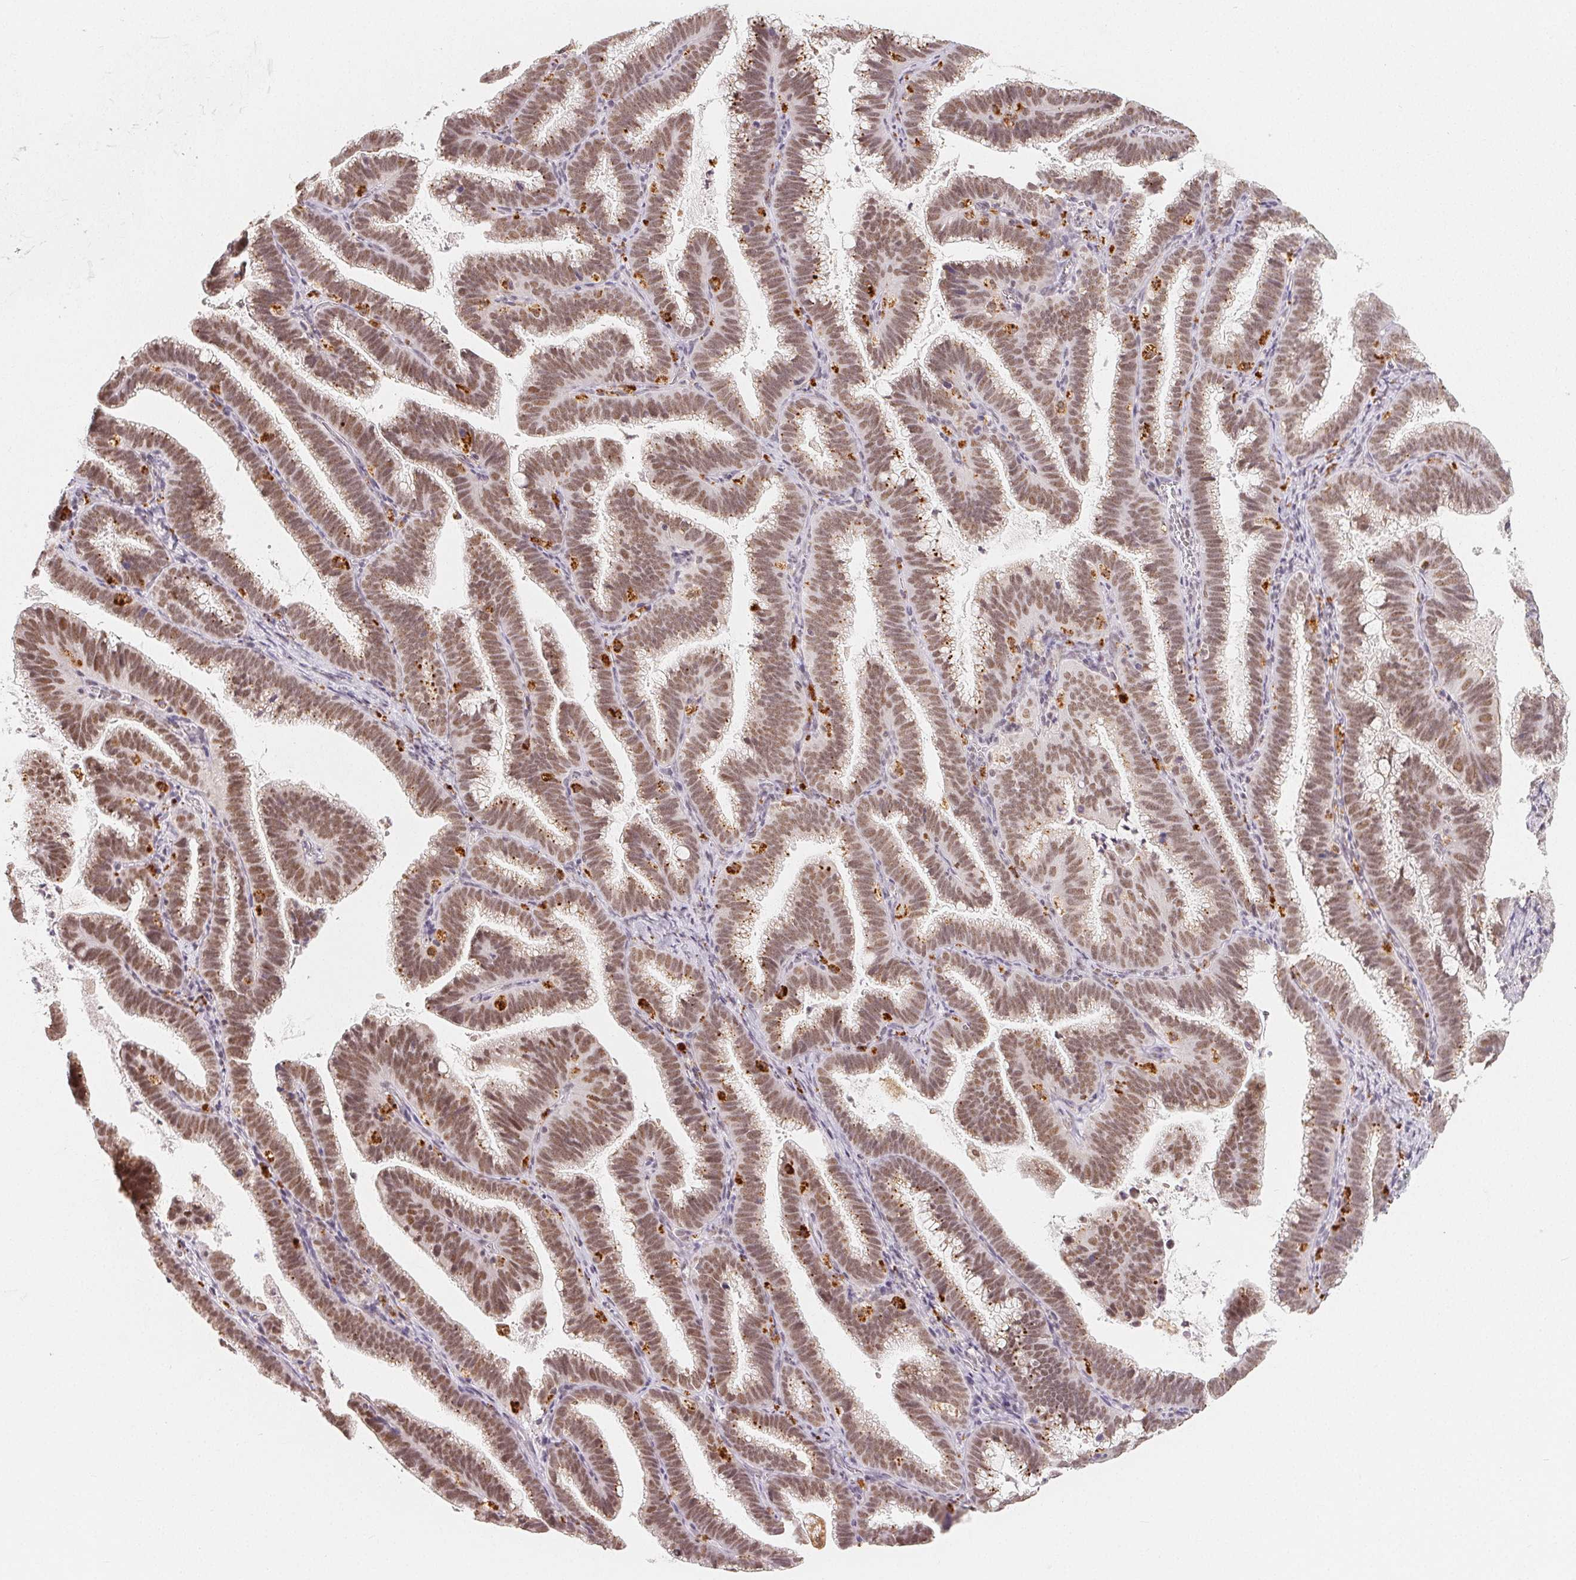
{"staining": {"intensity": "moderate", "quantity": ">75%", "location": "nuclear"}, "tissue": "cervical cancer", "cell_type": "Tumor cells", "image_type": "cancer", "snomed": [{"axis": "morphology", "description": "Adenocarcinoma, NOS"}, {"axis": "topography", "description": "Cervix"}], "caption": "Immunohistochemistry (DAB (3,3'-diaminobenzidine)) staining of cervical cancer (adenocarcinoma) demonstrates moderate nuclear protein positivity in about >75% of tumor cells.", "gene": "NXF3", "patient": {"sex": "female", "age": 61}}